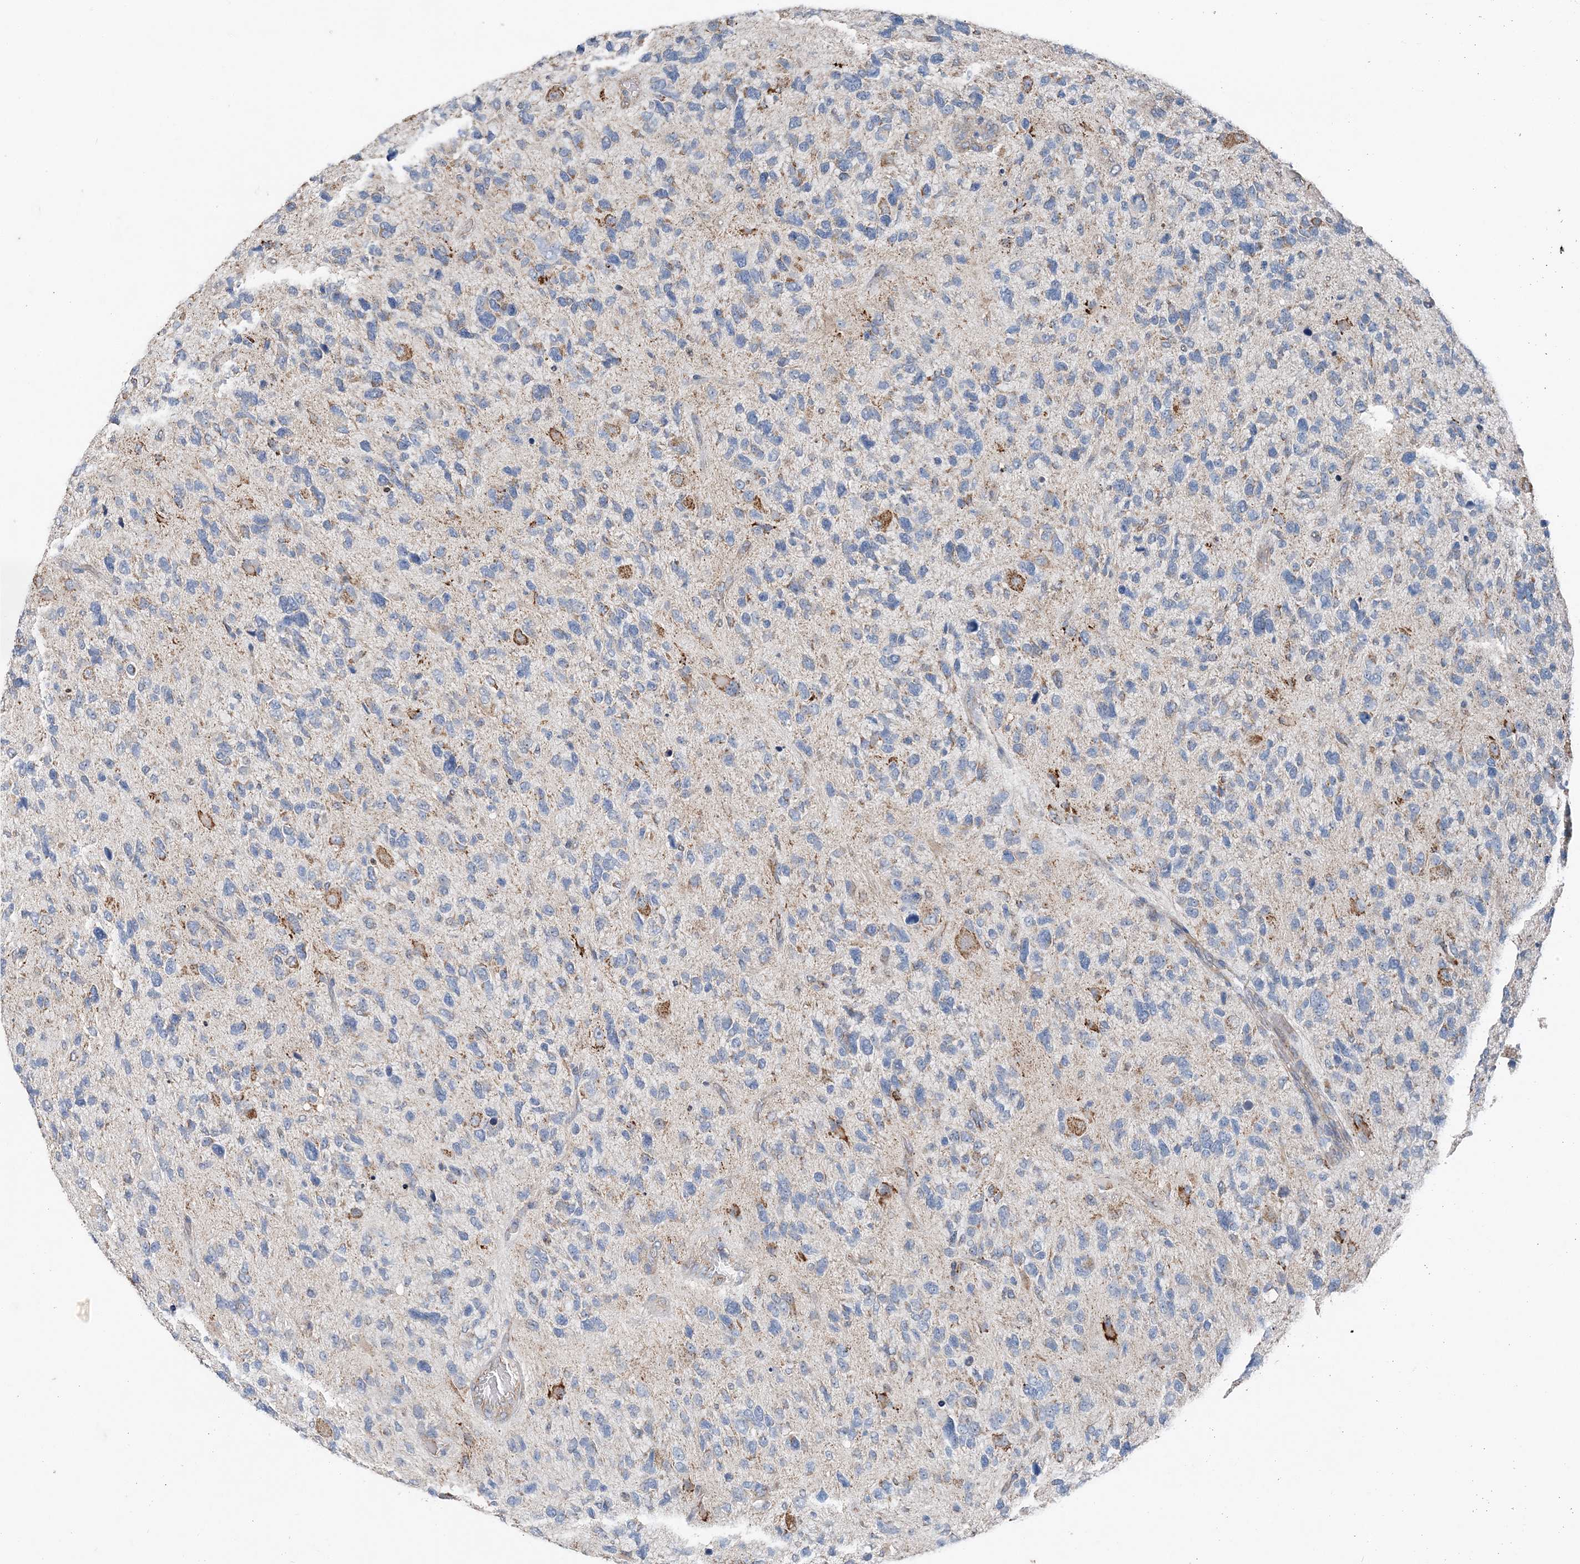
{"staining": {"intensity": "negative", "quantity": "none", "location": "none"}, "tissue": "glioma", "cell_type": "Tumor cells", "image_type": "cancer", "snomed": [{"axis": "morphology", "description": "Glioma, malignant, High grade"}, {"axis": "topography", "description": "Brain"}], "caption": "The immunohistochemistry image has no significant staining in tumor cells of glioma tissue.", "gene": "SPRY2", "patient": {"sex": "female", "age": 58}}